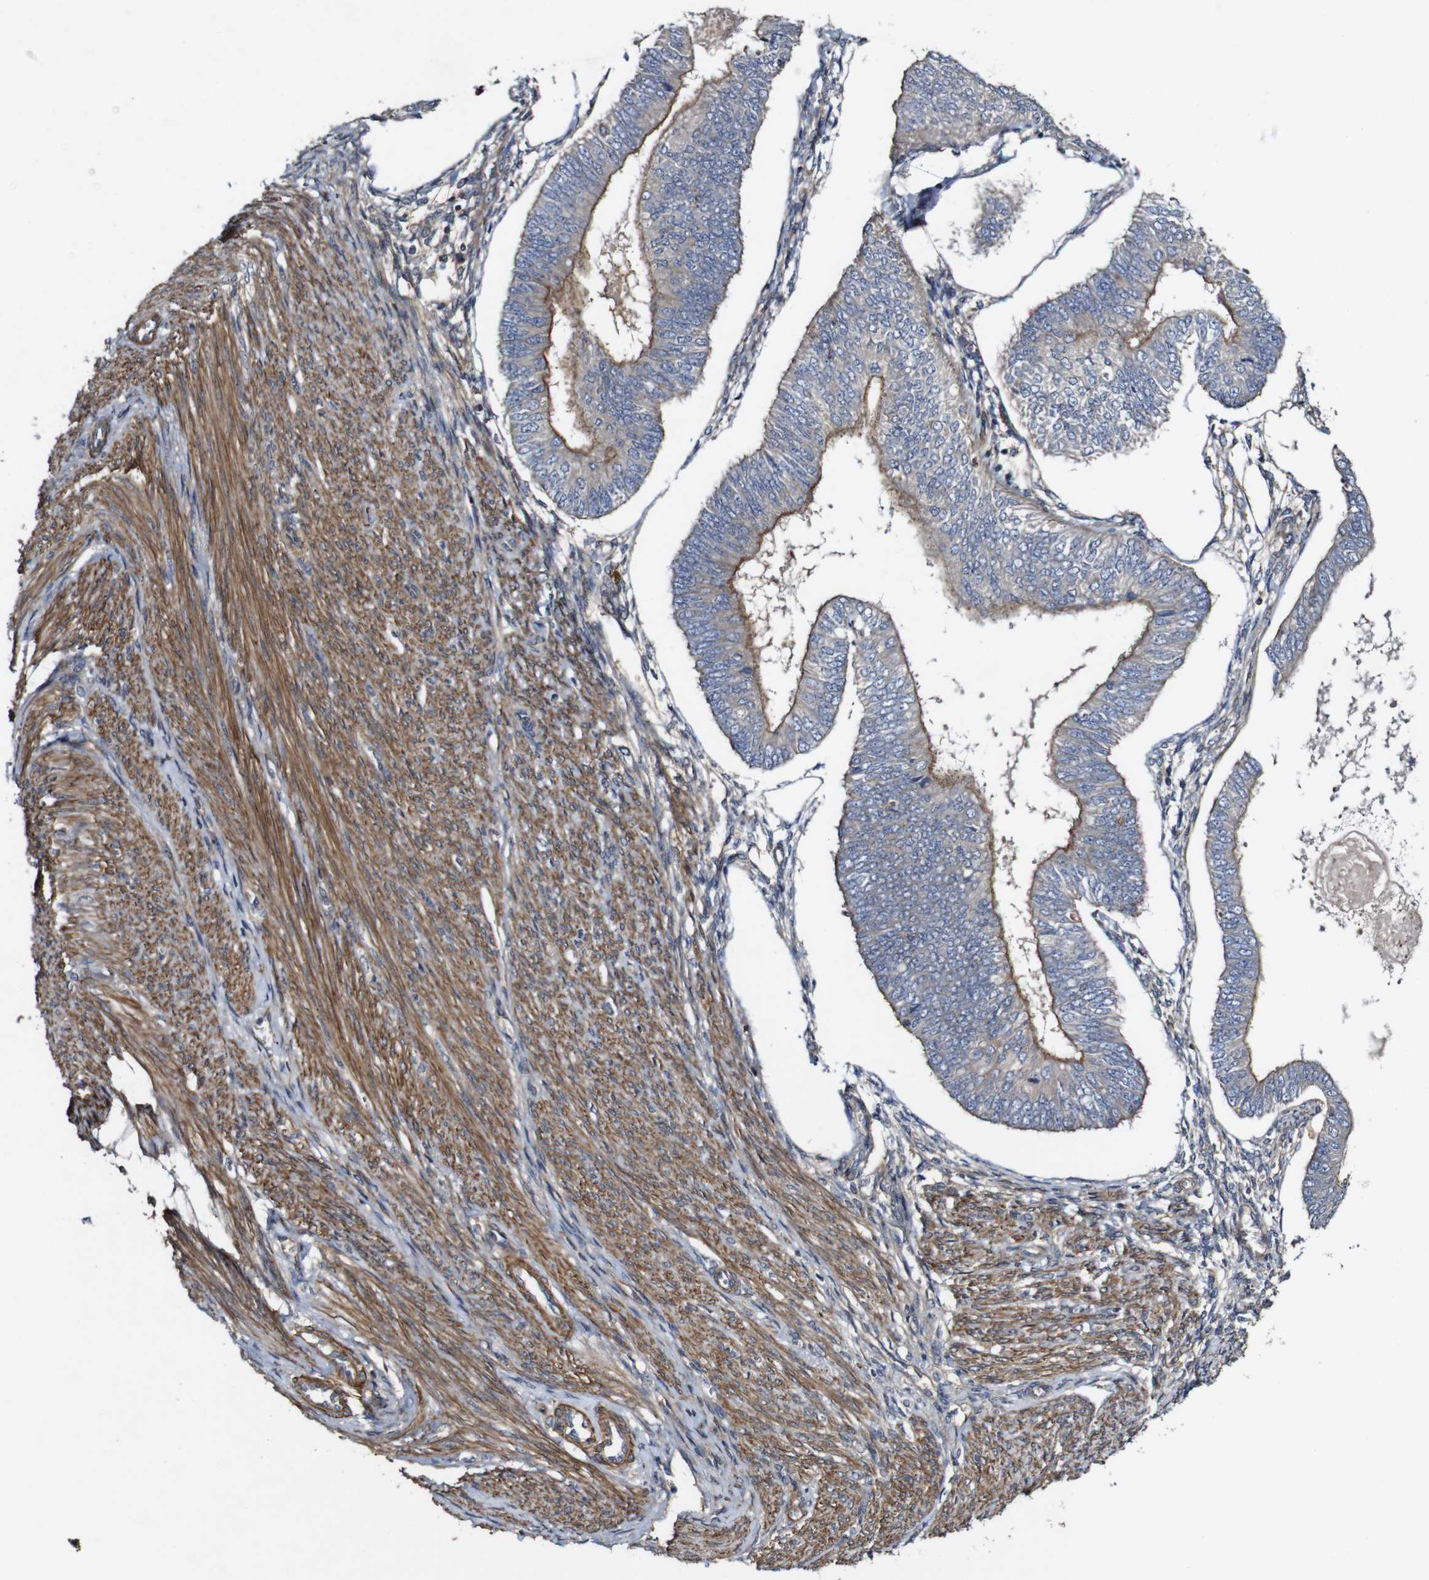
{"staining": {"intensity": "moderate", "quantity": ">75%", "location": "cytoplasmic/membranous"}, "tissue": "endometrial cancer", "cell_type": "Tumor cells", "image_type": "cancer", "snomed": [{"axis": "morphology", "description": "Adenocarcinoma, NOS"}, {"axis": "topography", "description": "Endometrium"}], "caption": "Immunohistochemical staining of human endometrial cancer (adenocarcinoma) exhibits medium levels of moderate cytoplasmic/membranous staining in about >75% of tumor cells.", "gene": "GSDME", "patient": {"sex": "female", "age": 58}}